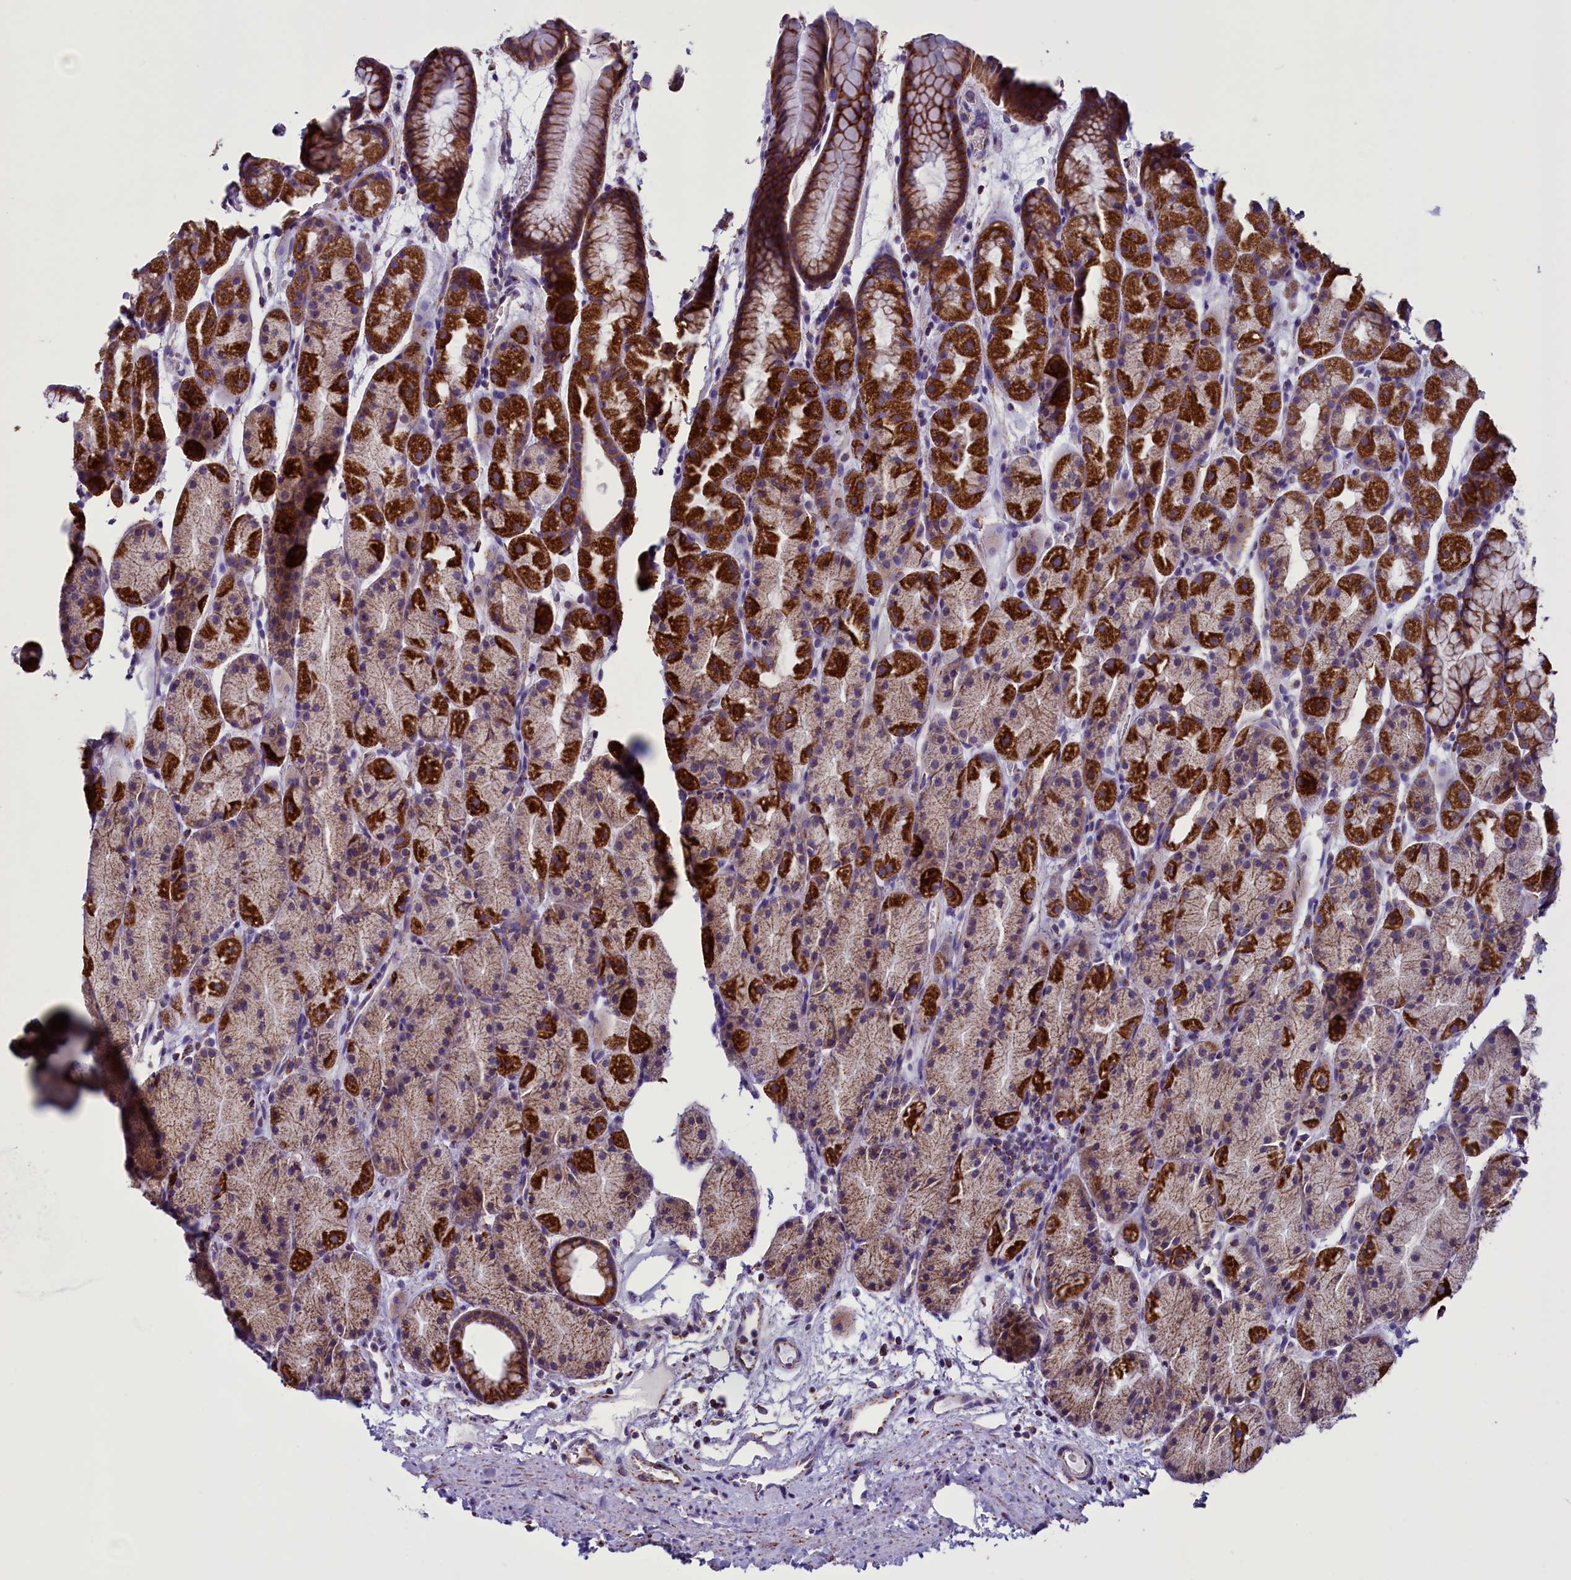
{"staining": {"intensity": "strong", "quantity": "25%-75%", "location": "cytoplasmic/membranous"}, "tissue": "stomach", "cell_type": "Glandular cells", "image_type": "normal", "snomed": [{"axis": "morphology", "description": "Normal tissue, NOS"}, {"axis": "topography", "description": "Stomach, upper"}, {"axis": "topography", "description": "Stomach"}], "caption": "Strong cytoplasmic/membranous positivity is identified in approximately 25%-75% of glandular cells in unremarkable stomach.", "gene": "ICA1L", "patient": {"sex": "male", "age": 47}}